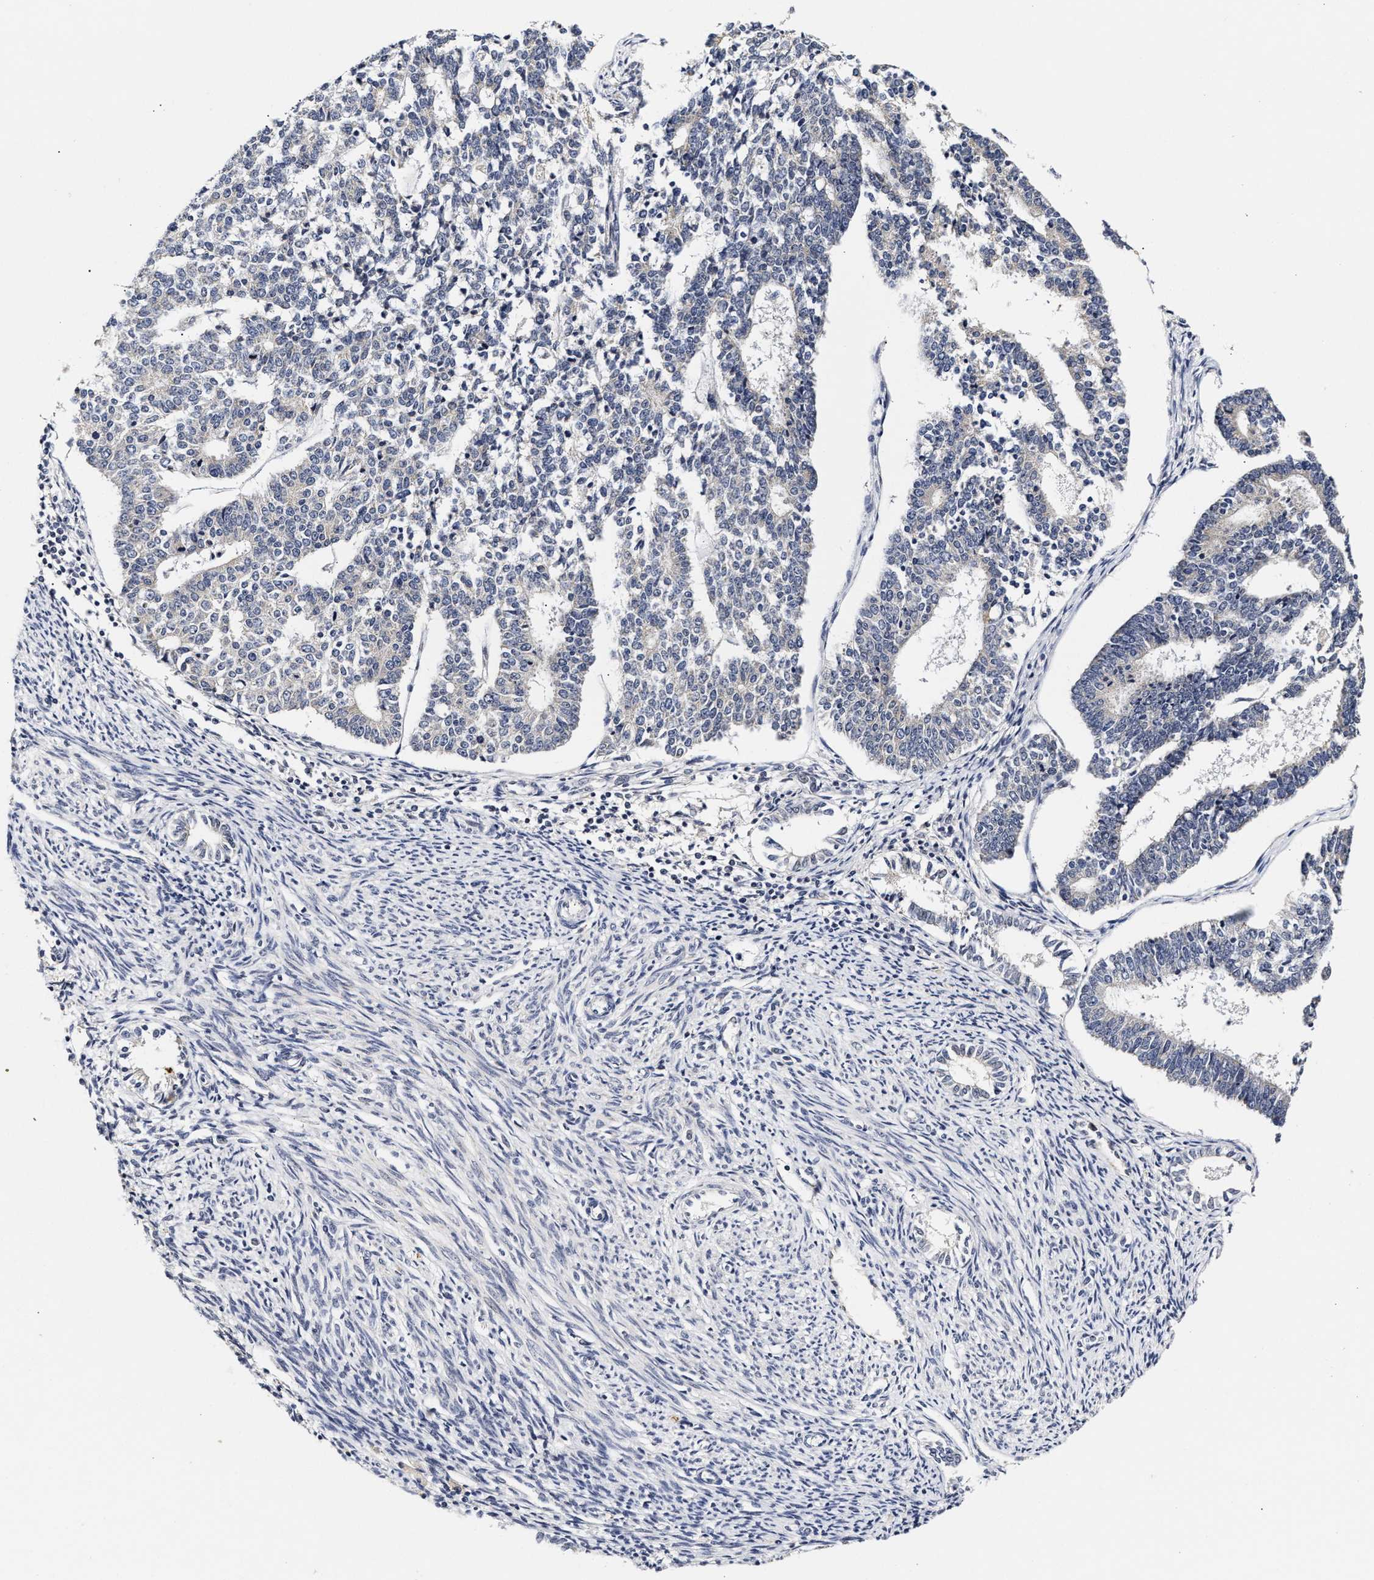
{"staining": {"intensity": "negative", "quantity": "none", "location": "none"}, "tissue": "endometrial cancer", "cell_type": "Tumor cells", "image_type": "cancer", "snomed": [{"axis": "morphology", "description": "Adenocarcinoma, NOS"}, {"axis": "topography", "description": "Endometrium"}], "caption": "High power microscopy photomicrograph of an immunohistochemistry histopathology image of endometrial cancer (adenocarcinoma), revealing no significant positivity in tumor cells. Brightfield microscopy of immunohistochemistry (IHC) stained with DAB (brown) and hematoxylin (blue), captured at high magnification.", "gene": "RINT1", "patient": {"sex": "female", "age": 70}}